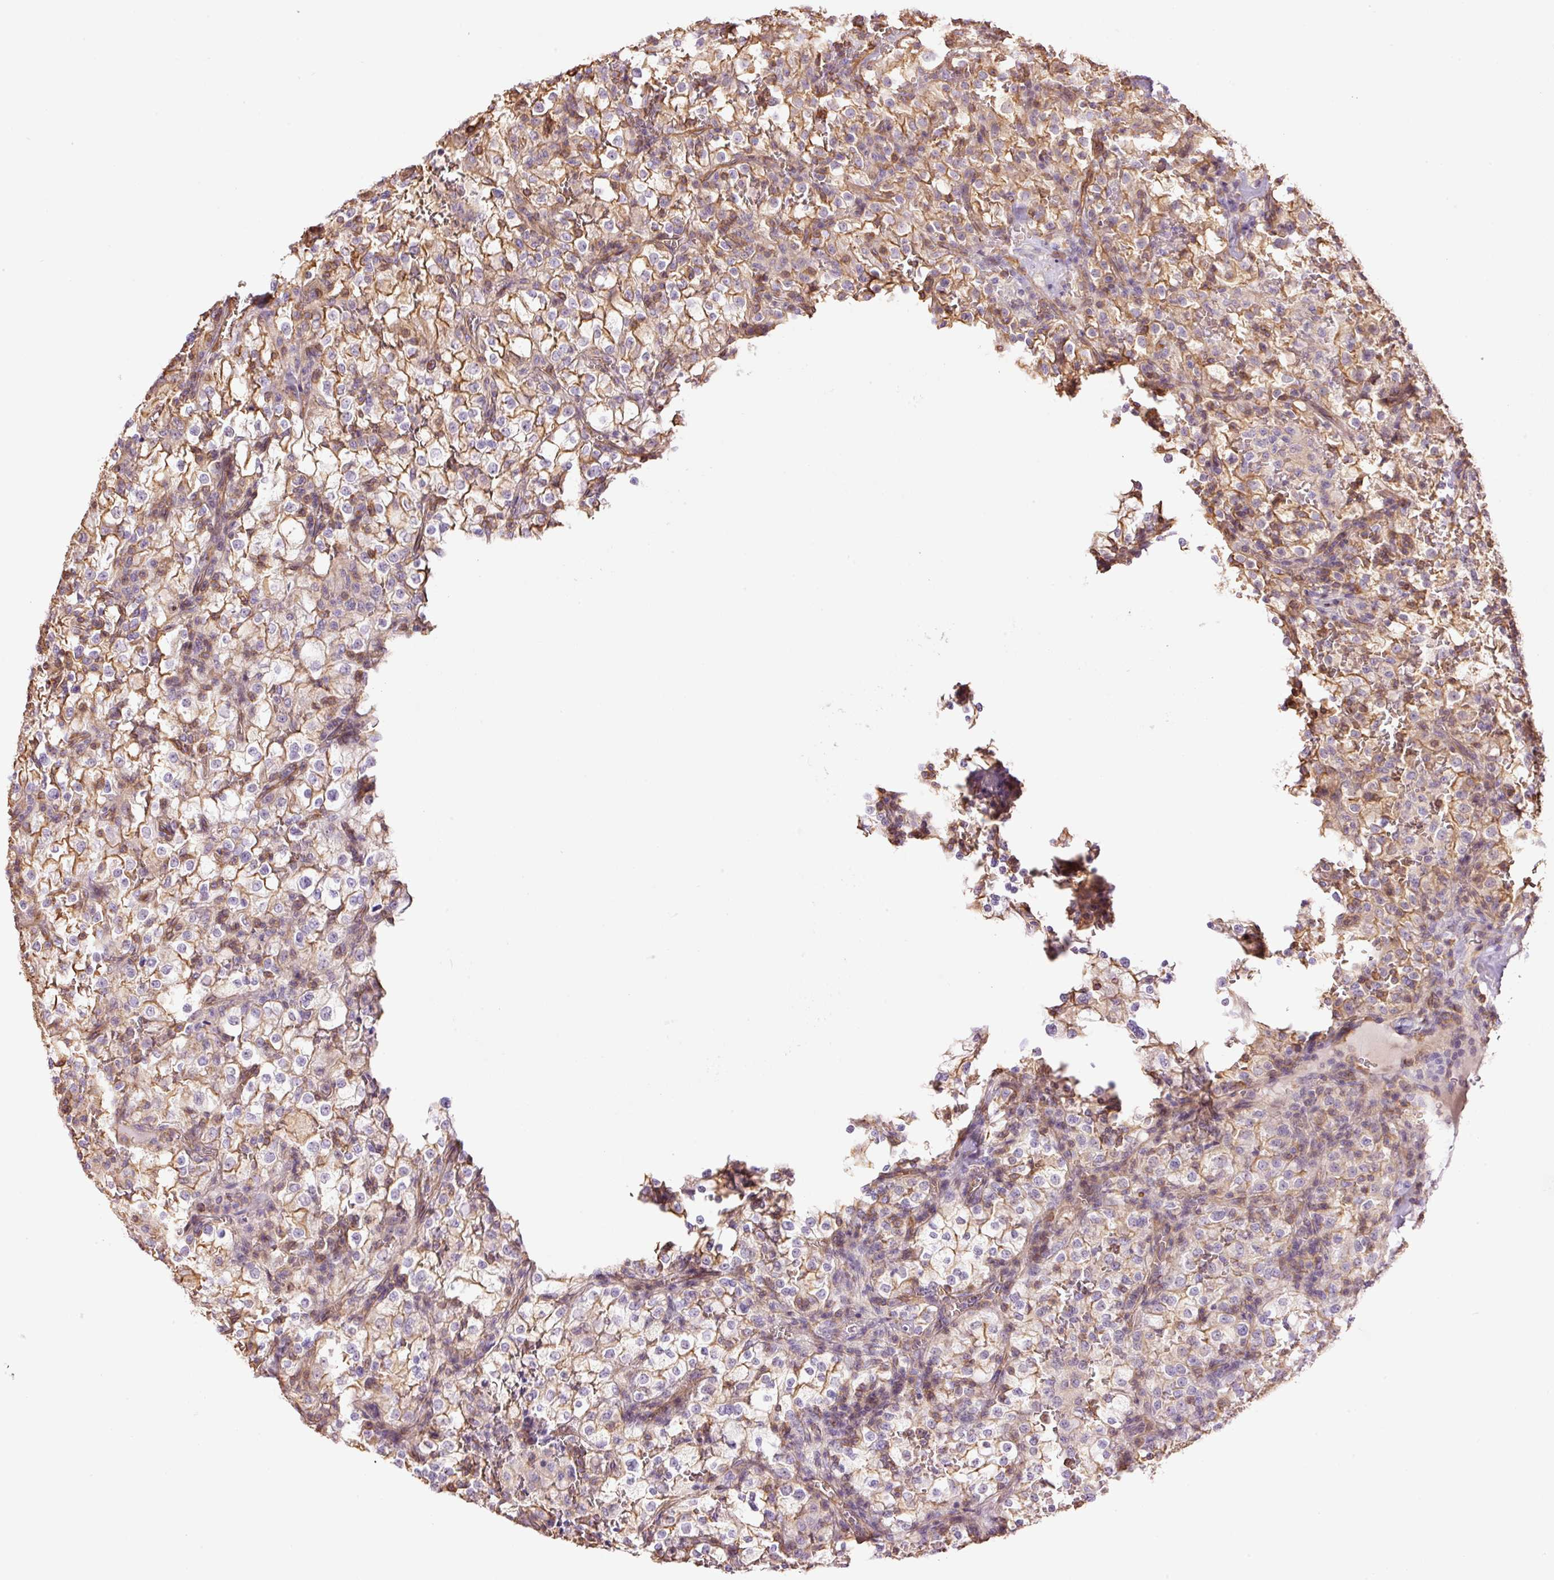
{"staining": {"intensity": "moderate", "quantity": "25%-75%", "location": "cytoplasmic/membranous"}, "tissue": "renal cancer", "cell_type": "Tumor cells", "image_type": "cancer", "snomed": [{"axis": "morphology", "description": "Adenocarcinoma, NOS"}, {"axis": "topography", "description": "Kidney"}], "caption": "Renal cancer tissue demonstrates moderate cytoplasmic/membranous staining in approximately 25%-75% of tumor cells, visualized by immunohistochemistry.", "gene": "PPP1R1B", "patient": {"sex": "female", "age": 74}}